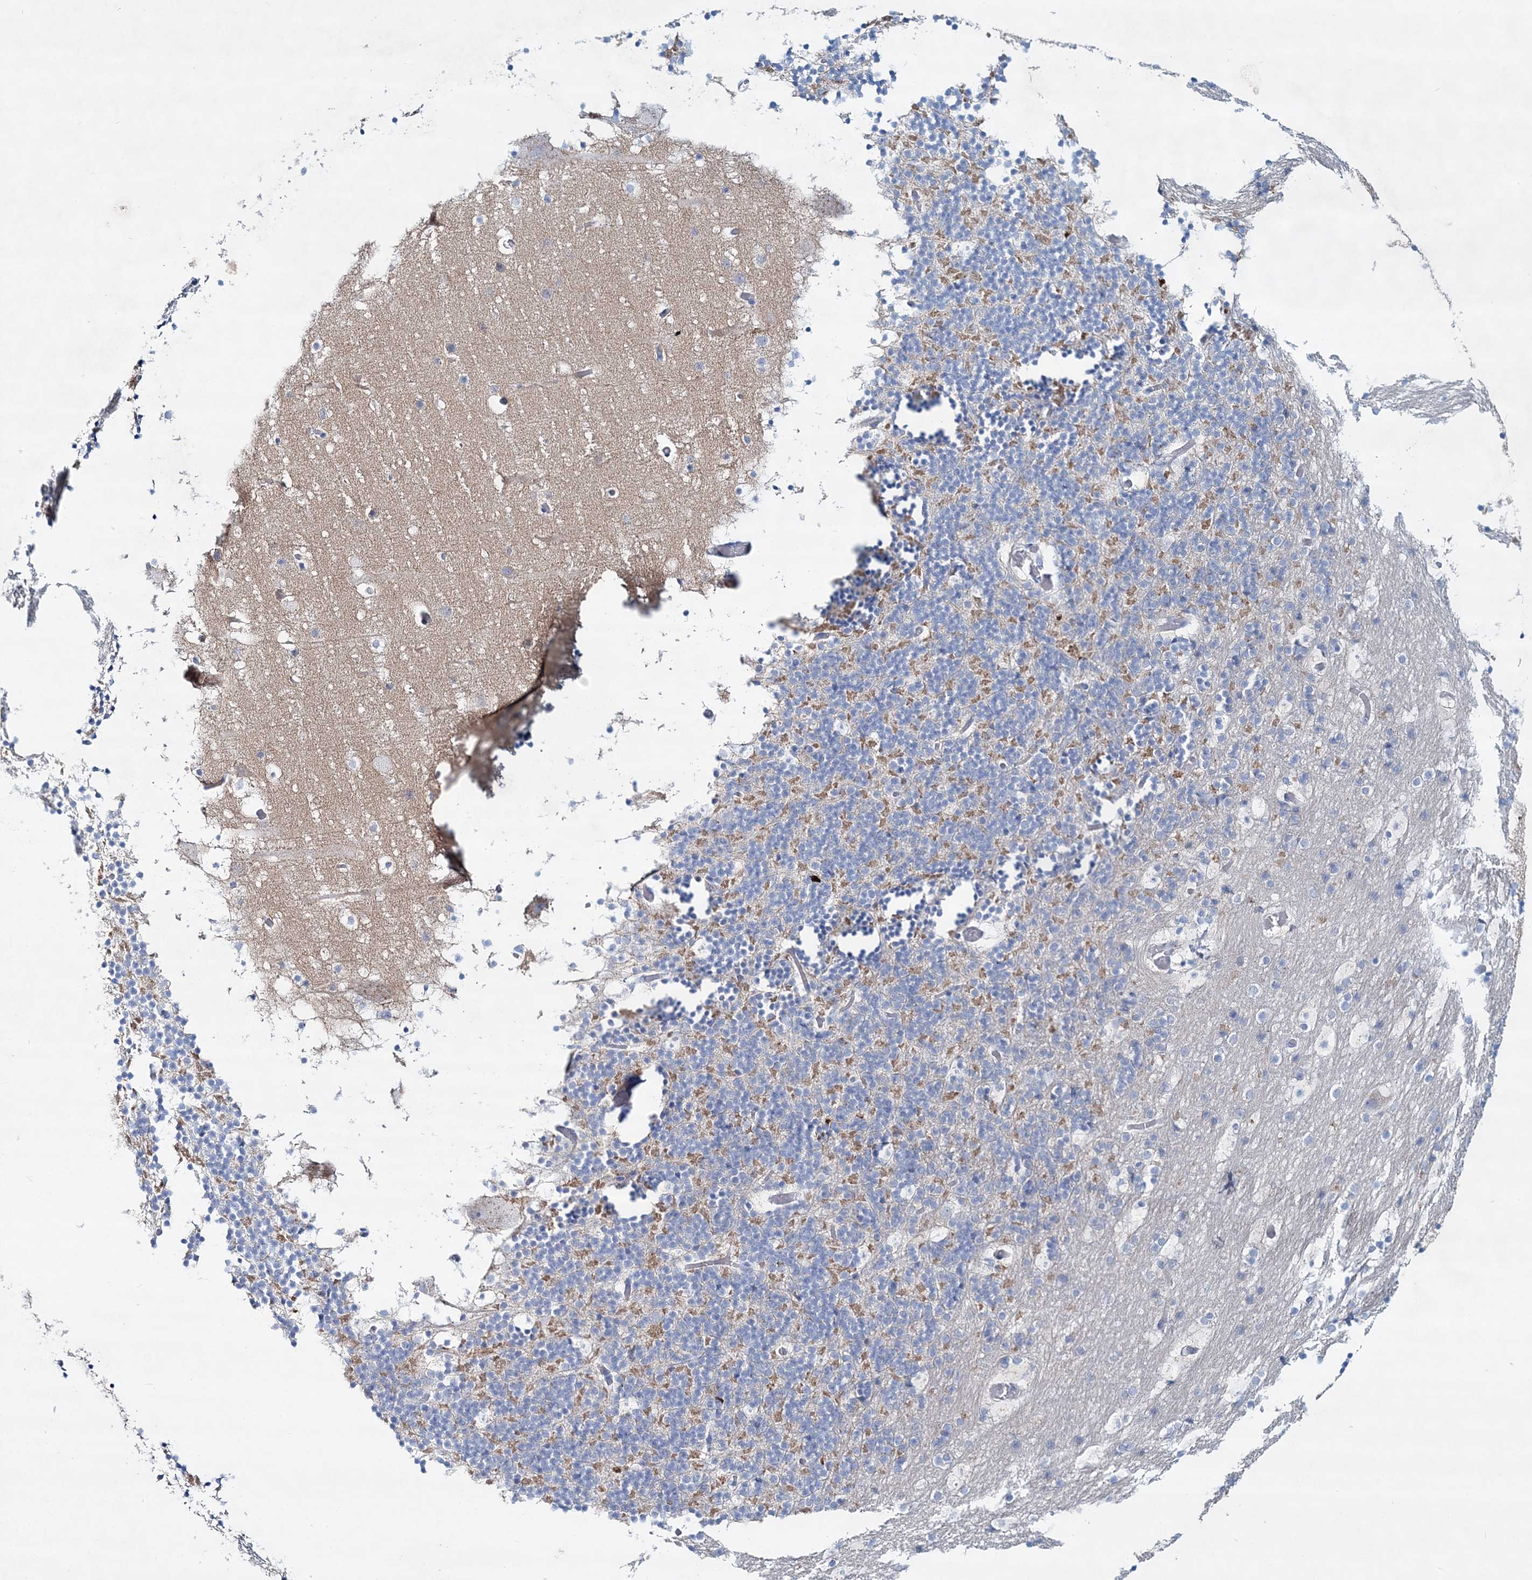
{"staining": {"intensity": "negative", "quantity": "none", "location": "none"}, "tissue": "cerebellum", "cell_type": "Cells in granular layer", "image_type": "normal", "snomed": [{"axis": "morphology", "description": "Normal tissue, NOS"}, {"axis": "topography", "description": "Cerebellum"}], "caption": "Cells in granular layer are negative for brown protein staining in normal cerebellum. (Immunohistochemistry (ihc), brightfield microscopy, high magnification).", "gene": "ADGRL1", "patient": {"sex": "male", "age": 57}}